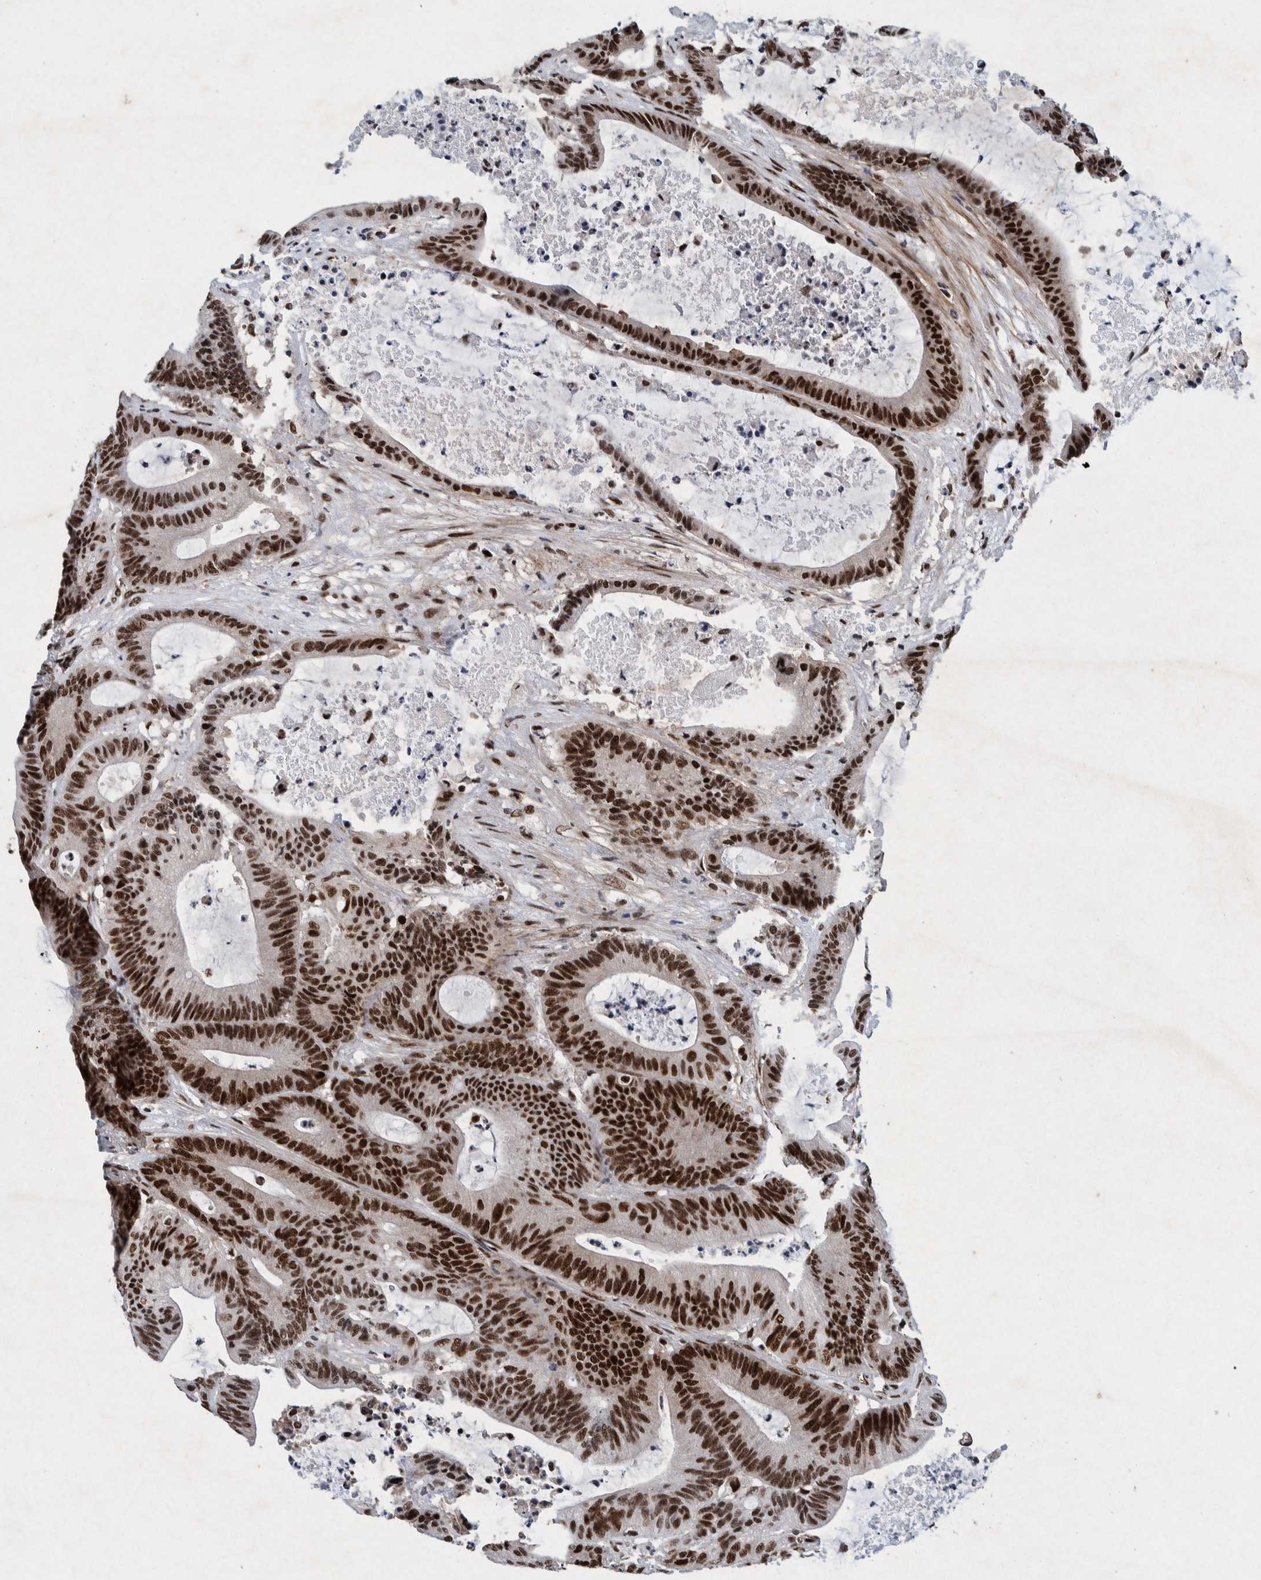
{"staining": {"intensity": "strong", "quantity": ">75%", "location": "nuclear"}, "tissue": "colorectal cancer", "cell_type": "Tumor cells", "image_type": "cancer", "snomed": [{"axis": "morphology", "description": "Adenocarcinoma, NOS"}, {"axis": "topography", "description": "Colon"}], "caption": "Protein expression analysis of colorectal adenocarcinoma displays strong nuclear positivity in about >75% of tumor cells.", "gene": "TAF10", "patient": {"sex": "female", "age": 84}}